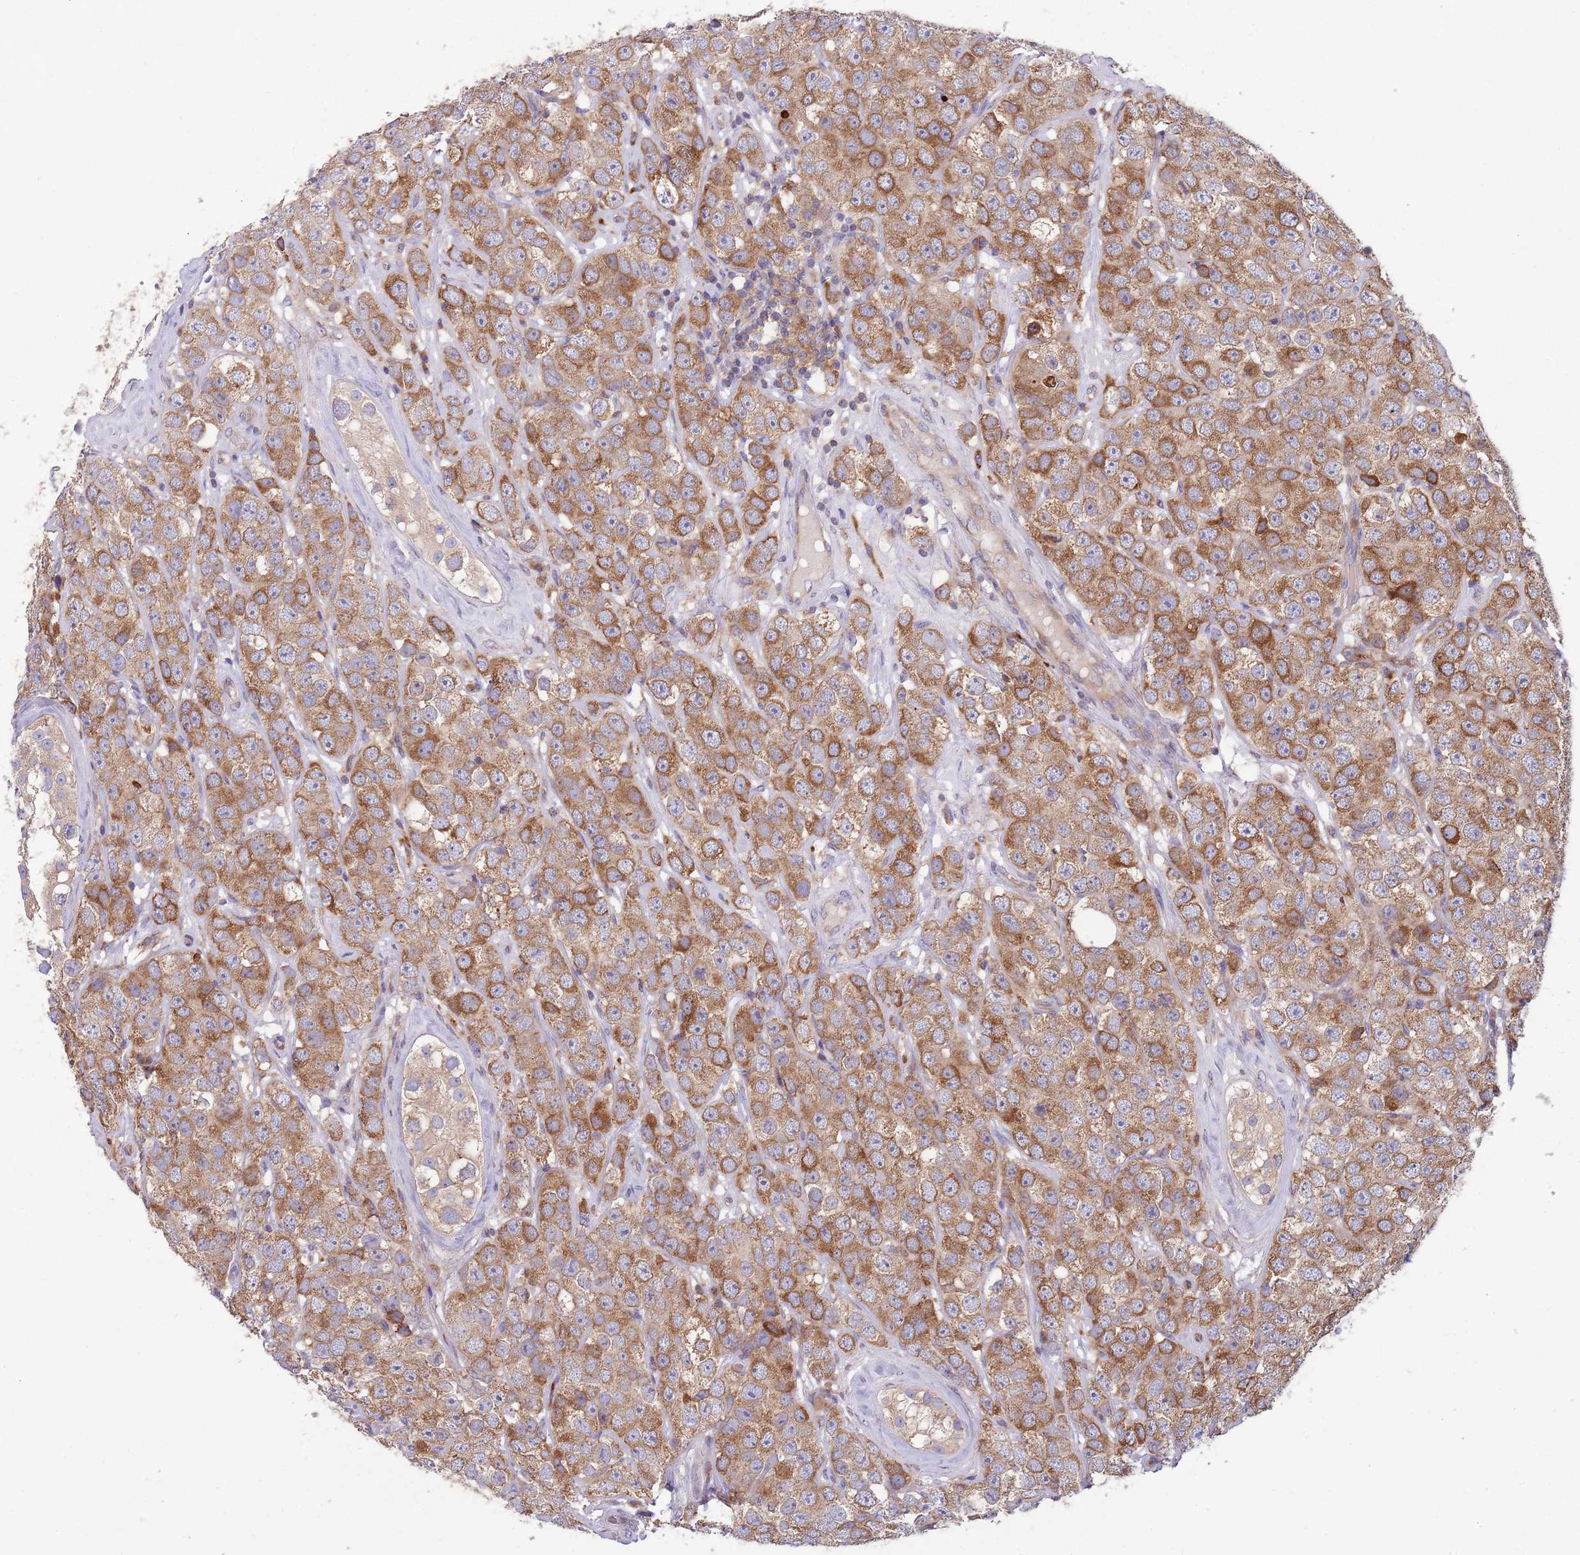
{"staining": {"intensity": "moderate", "quantity": ">75%", "location": "cytoplasmic/membranous"}, "tissue": "testis cancer", "cell_type": "Tumor cells", "image_type": "cancer", "snomed": [{"axis": "morphology", "description": "Seminoma, NOS"}, {"axis": "topography", "description": "Testis"}], "caption": "DAB (3,3'-diaminobenzidine) immunohistochemical staining of human testis cancer shows moderate cytoplasmic/membranous protein staining in about >75% of tumor cells.", "gene": "ARMCX6", "patient": {"sex": "male", "age": 28}}